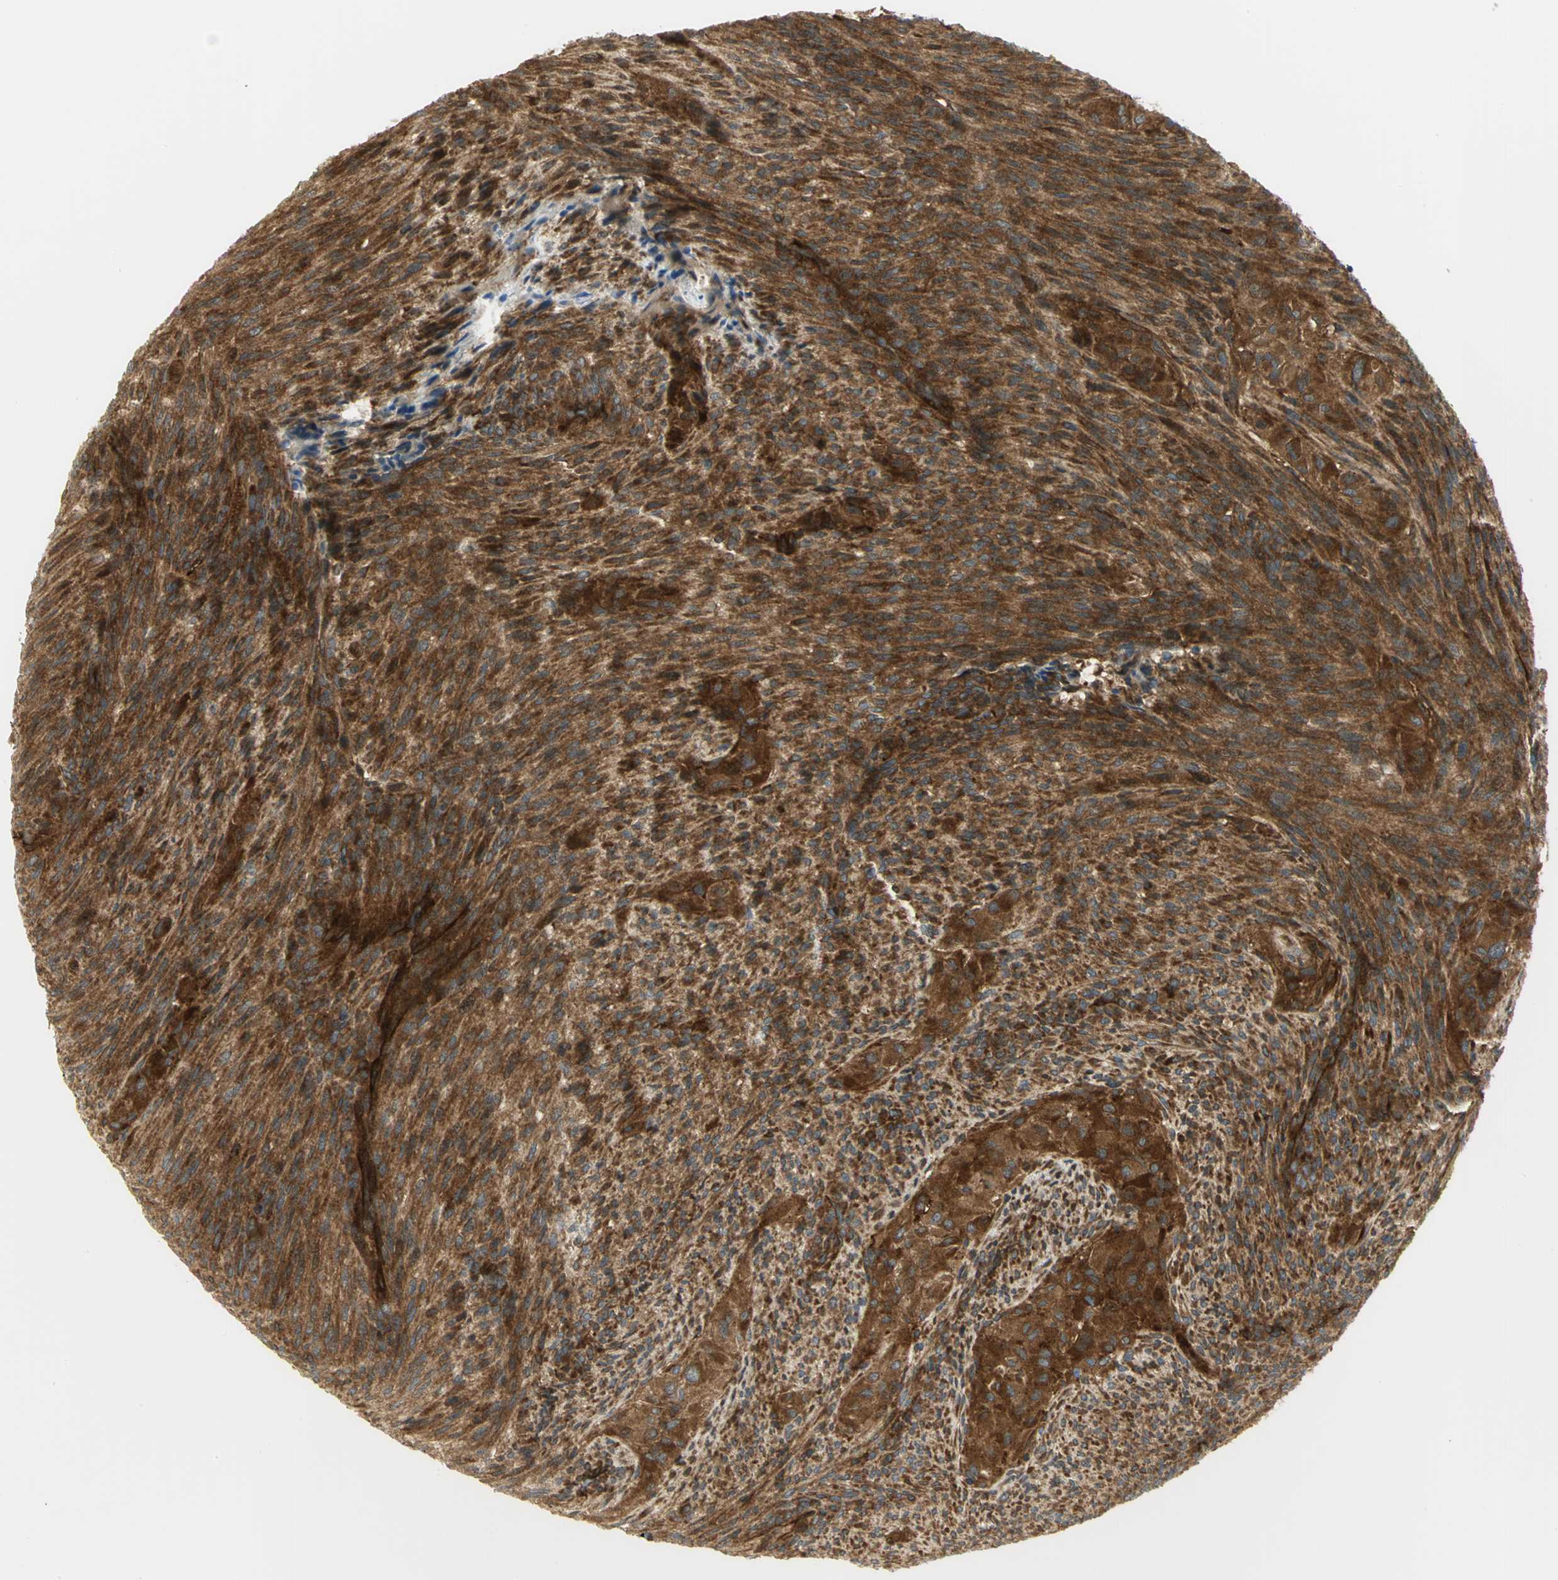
{"staining": {"intensity": "strong", "quantity": ">75%", "location": "cytoplasmic/membranous"}, "tissue": "glioma", "cell_type": "Tumor cells", "image_type": "cancer", "snomed": [{"axis": "morphology", "description": "Glioma, malignant, High grade"}, {"axis": "topography", "description": "Cerebral cortex"}], "caption": "This image demonstrates immunohistochemistry staining of human glioma, with high strong cytoplasmic/membranous expression in approximately >75% of tumor cells.", "gene": "EEA1", "patient": {"sex": "female", "age": 55}}